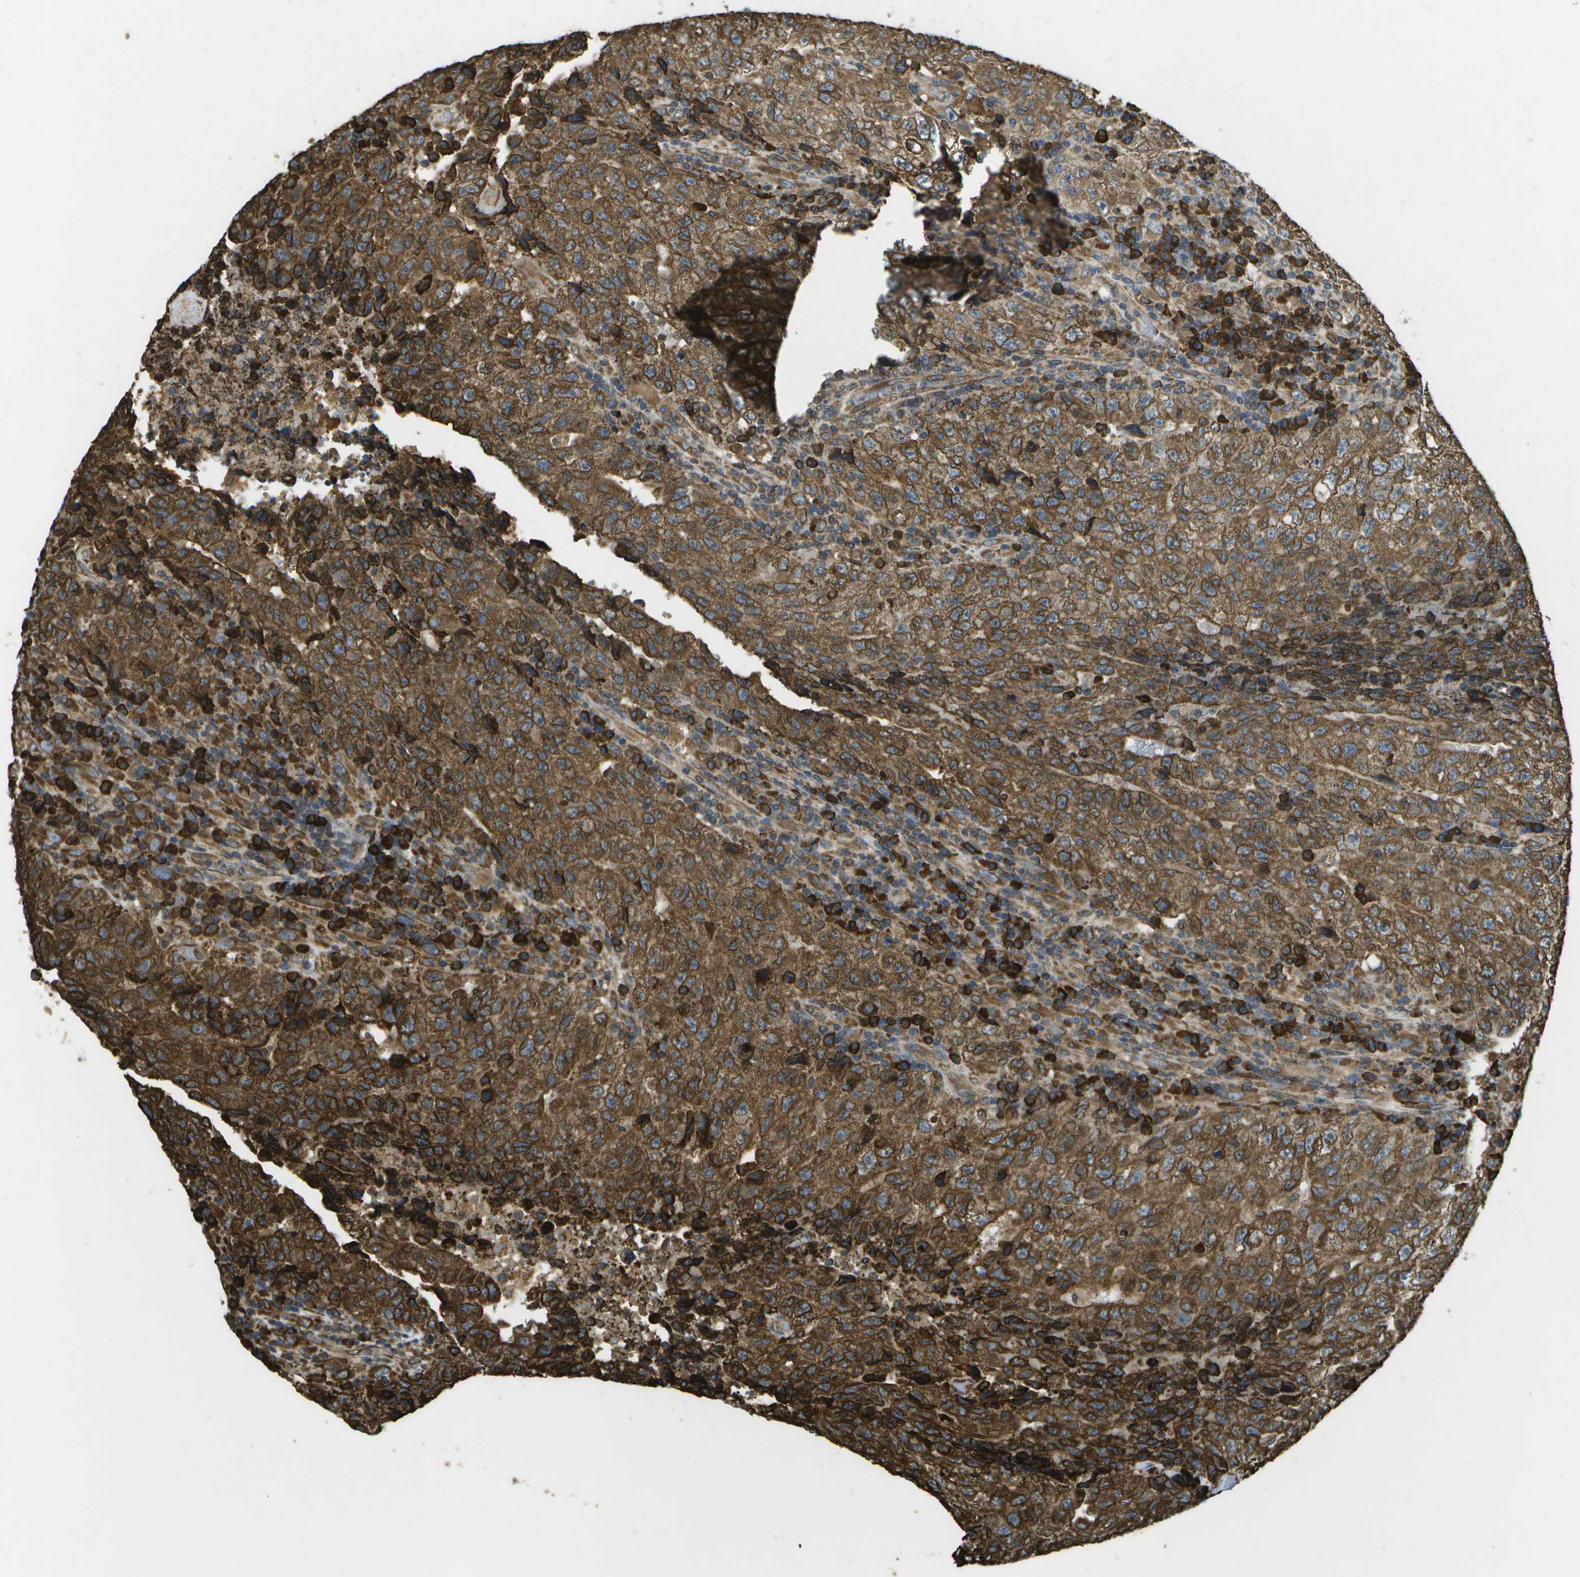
{"staining": {"intensity": "strong", "quantity": ">75%", "location": "cytoplasmic/membranous"}, "tissue": "testis cancer", "cell_type": "Tumor cells", "image_type": "cancer", "snomed": [{"axis": "morphology", "description": "Necrosis, NOS"}, {"axis": "morphology", "description": "Carcinoma, Embryonal, NOS"}, {"axis": "topography", "description": "Testis"}], "caption": "Testis cancer (embryonal carcinoma) was stained to show a protein in brown. There is high levels of strong cytoplasmic/membranous expression in approximately >75% of tumor cells.", "gene": "PDIA4", "patient": {"sex": "male", "age": 19}}